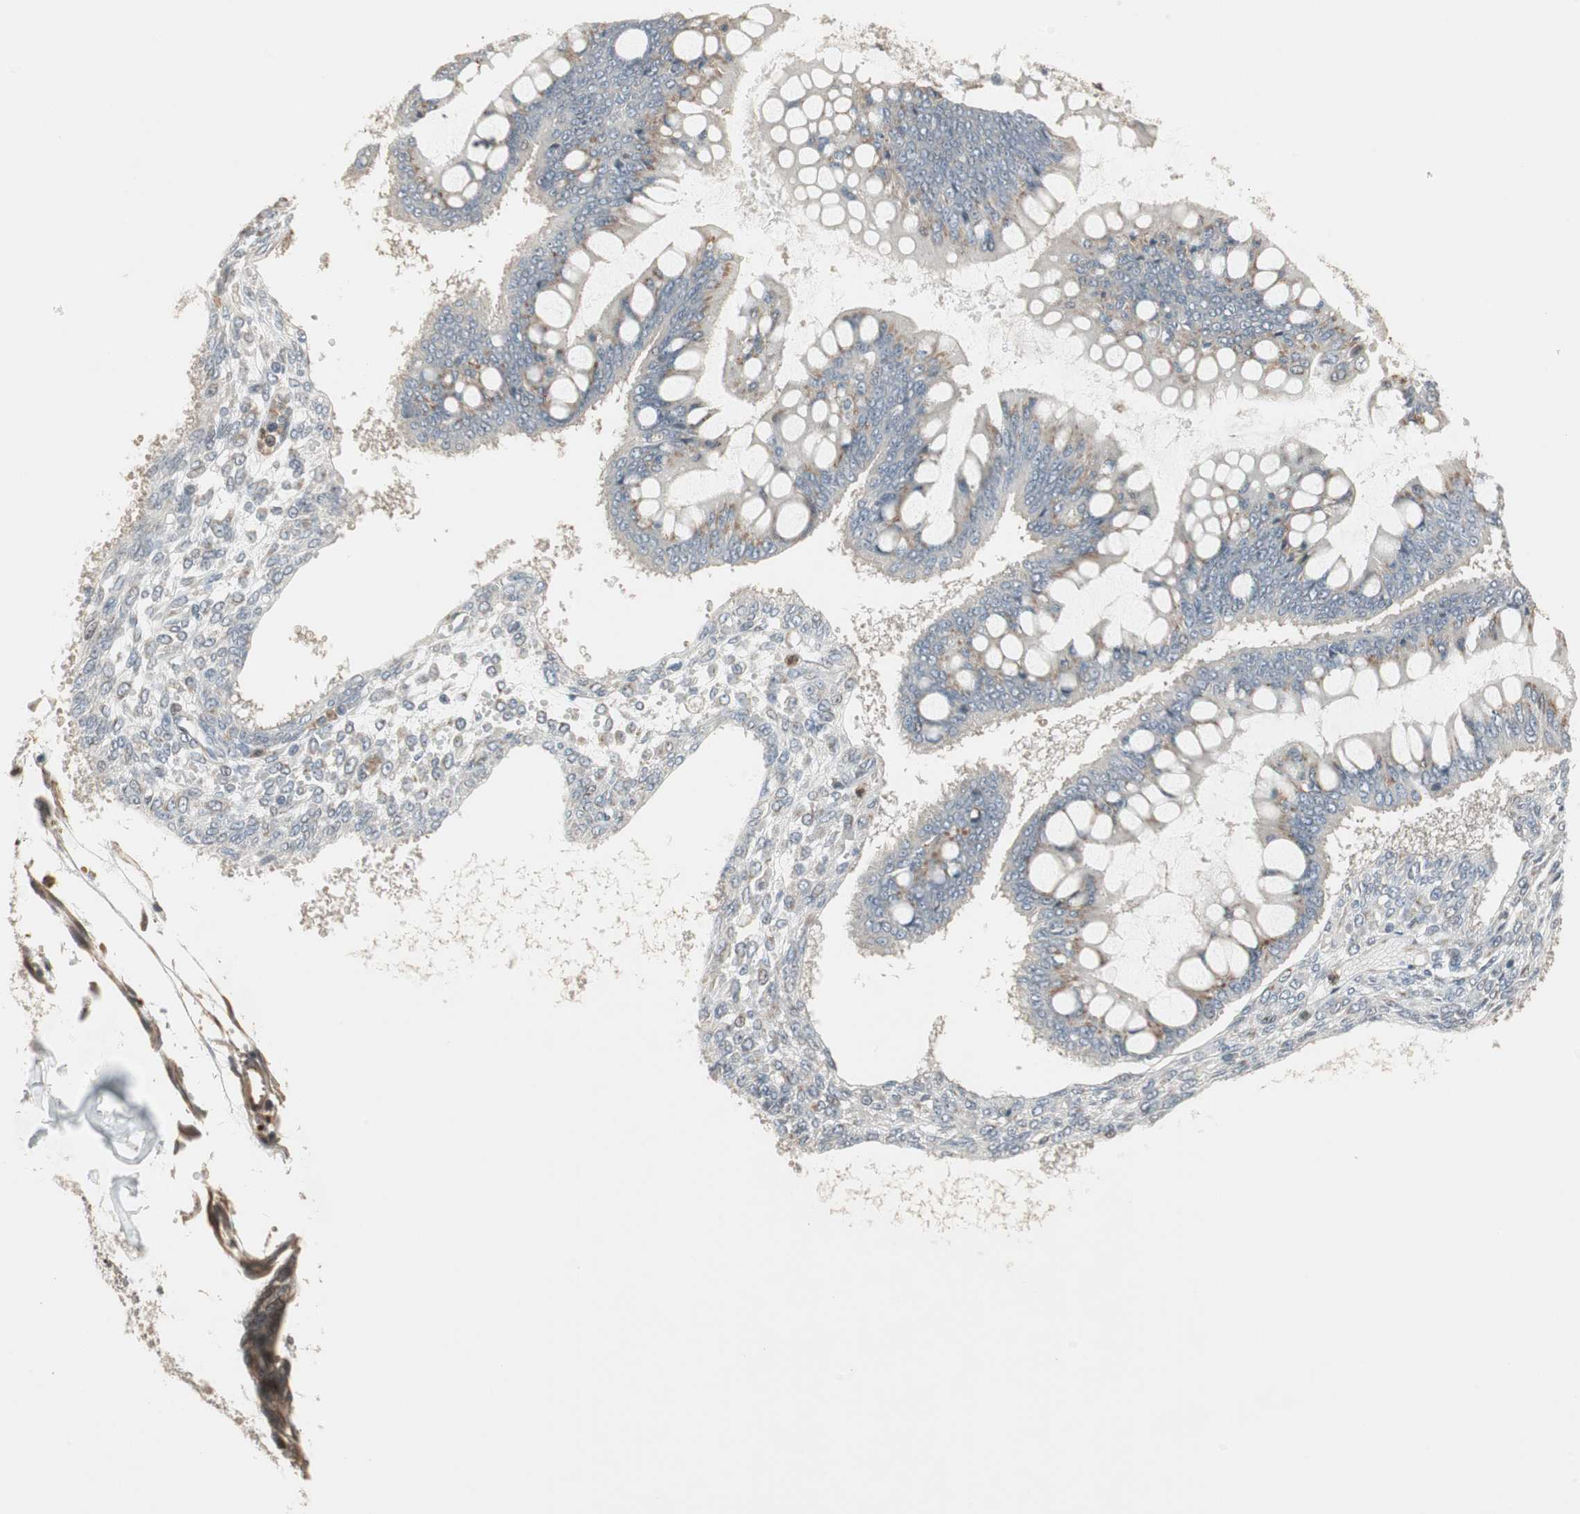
{"staining": {"intensity": "weak", "quantity": "<25%", "location": "cytoplasmic/membranous"}, "tissue": "ovarian cancer", "cell_type": "Tumor cells", "image_type": "cancer", "snomed": [{"axis": "morphology", "description": "Cystadenocarcinoma, mucinous, NOS"}, {"axis": "topography", "description": "Ovary"}], "caption": "Ovarian cancer was stained to show a protein in brown. There is no significant expression in tumor cells. The staining was performed using DAB to visualize the protein expression in brown, while the nuclei were stained in blue with hematoxylin (Magnification: 20x).", "gene": "SNX4", "patient": {"sex": "female", "age": 73}}